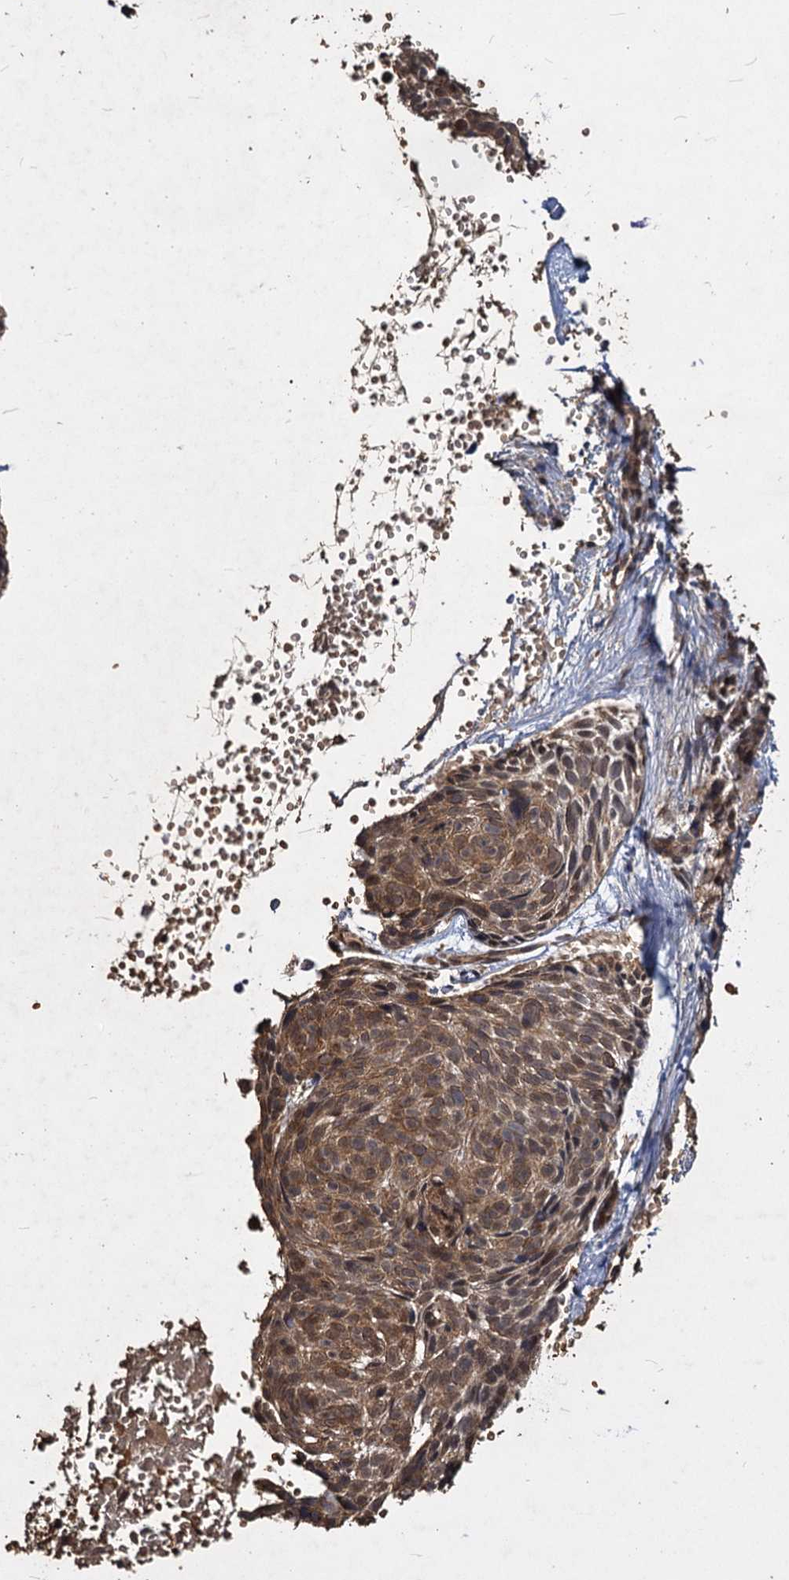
{"staining": {"intensity": "moderate", "quantity": ">75%", "location": "cytoplasmic/membranous,nuclear"}, "tissue": "skin cancer", "cell_type": "Tumor cells", "image_type": "cancer", "snomed": [{"axis": "morphology", "description": "Normal tissue, NOS"}, {"axis": "morphology", "description": "Basal cell carcinoma"}, {"axis": "topography", "description": "Skin"}], "caption": "Protein staining of skin cancer tissue reveals moderate cytoplasmic/membranous and nuclear expression in about >75% of tumor cells. The protein of interest is shown in brown color, while the nuclei are stained blue.", "gene": "VPS51", "patient": {"sex": "male", "age": 66}}